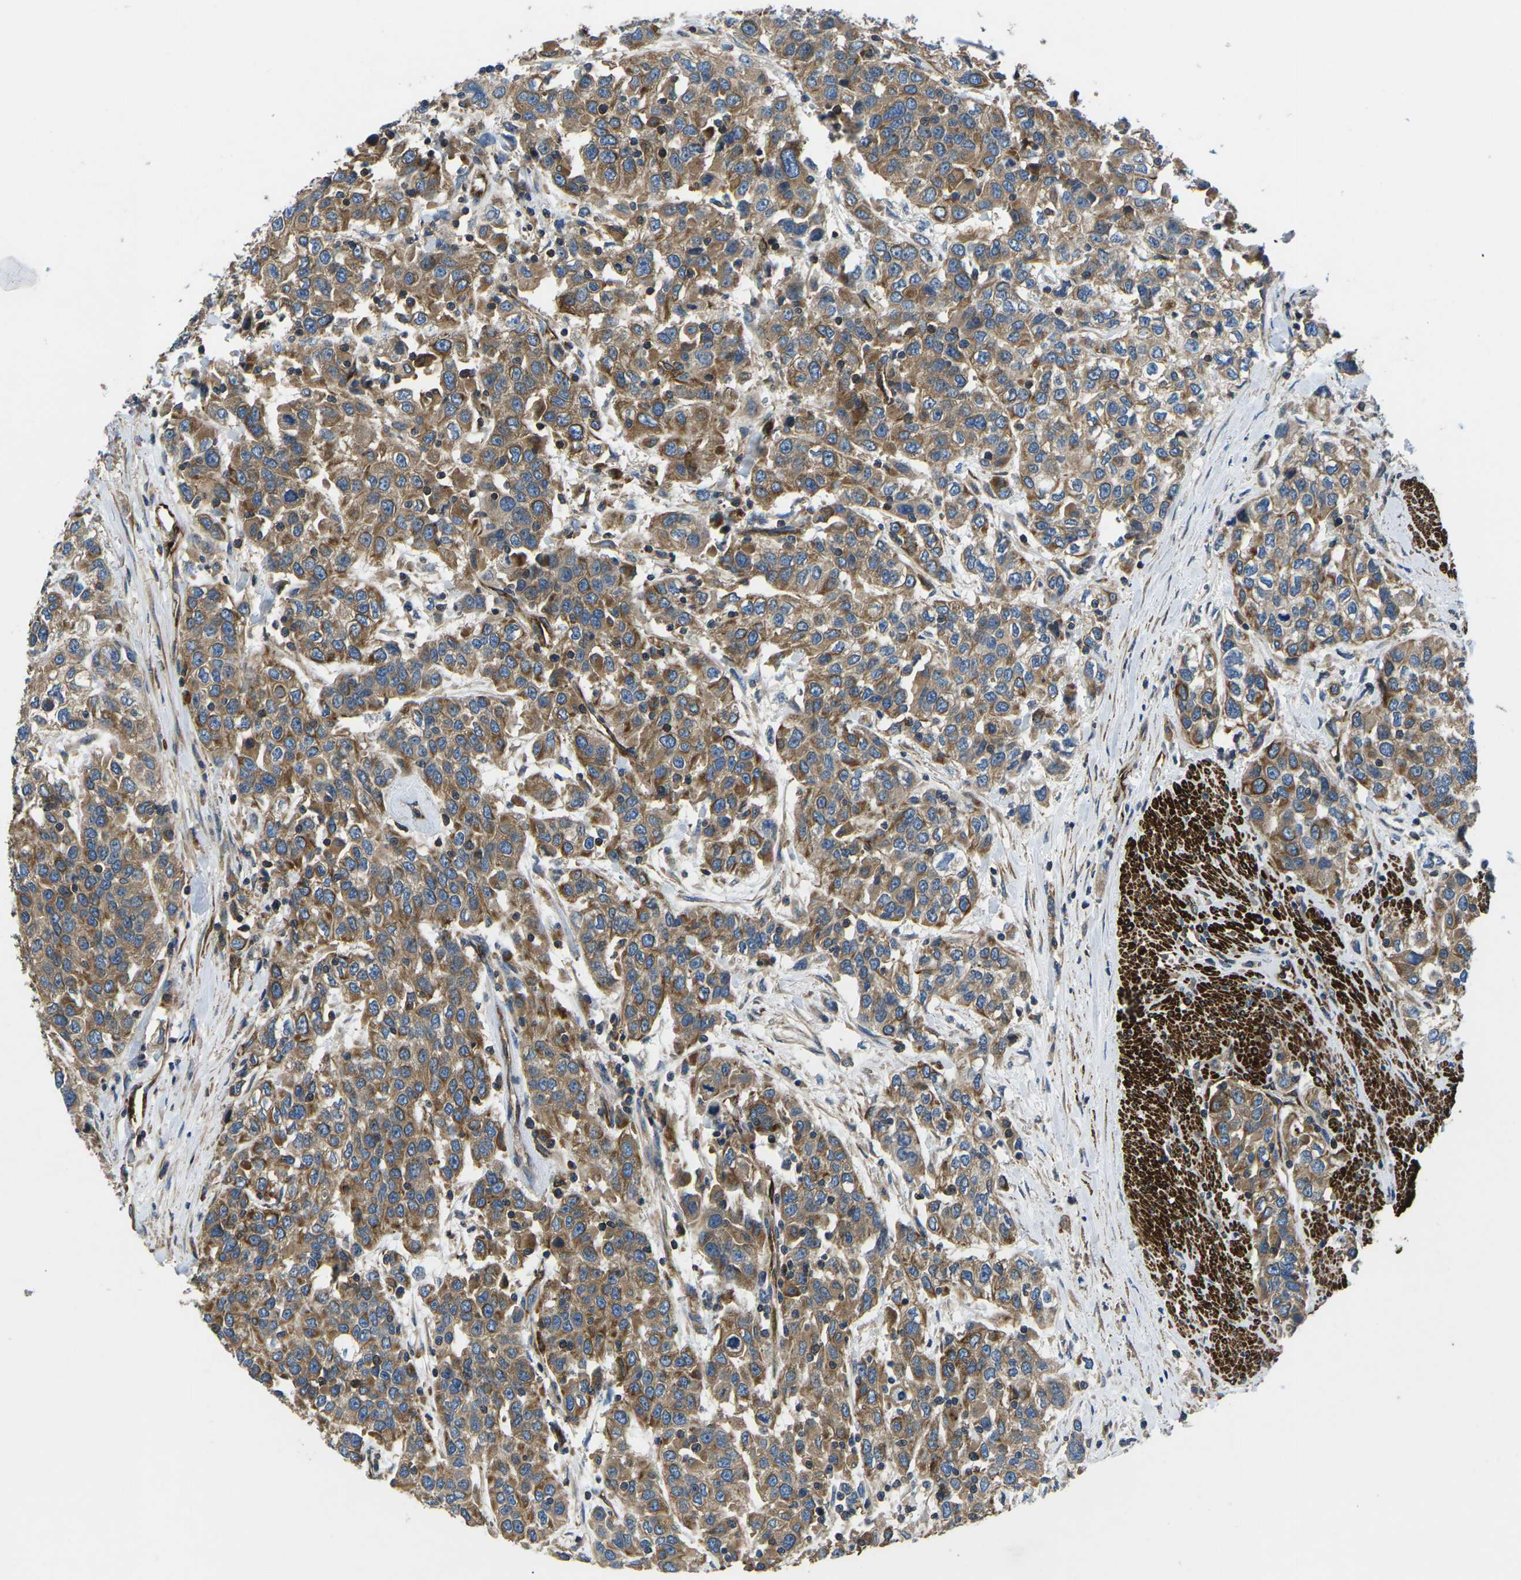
{"staining": {"intensity": "moderate", "quantity": ">75%", "location": "cytoplasmic/membranous"}, "tissue": "urothelial cancer", "cell_type": "Tumor cells", "image_type": "cancer", "snomed": [{"axis": "morphology", "description": "Urothelial carcinoma, High grade"}, {"axis": "topography", "description": "Urinary bladder"}], "caption": "This micrograph displays urothelial cancer stained with immunohistochemistry (IHC) to label a protein in brown. The cytoplasmic/membranous of tumor cells show moderate positivity for the protein. Nuclei are counter-stained blue.", "gene": "KCNJ15", "patient": {"sex": "female", "age": 80}}